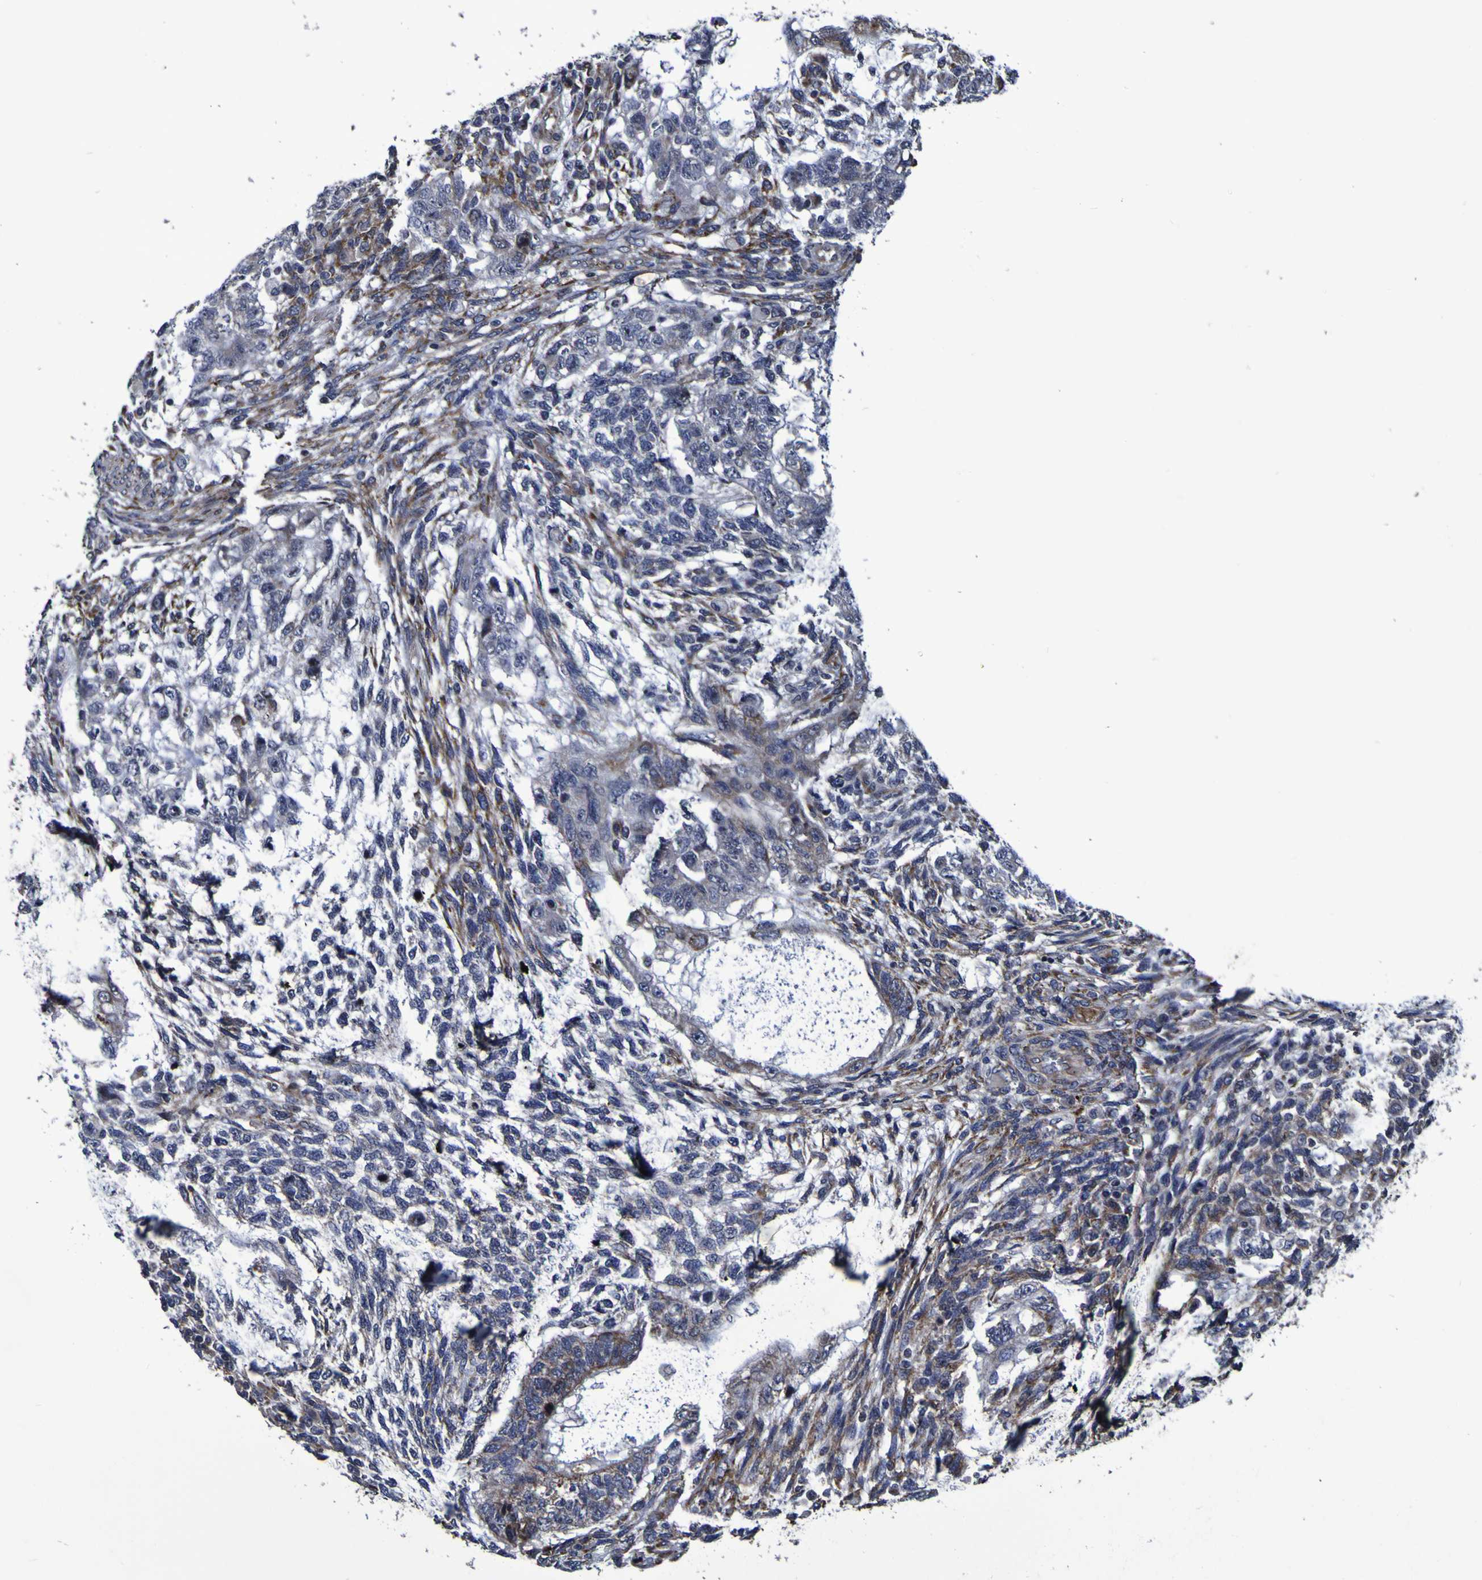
{"staining": {"intensity": "weak", "quantity": "<25%", "location": "cytoplasmic/membranous"}, "tissue": "testis cancer", "cell_type": "Tumor cells", "image_type": "cancer", "snomed": [{"axis": "morphology", "description": "Normal tissue, NOS"}, {"axis": "morphology", "description": "Carcinoma, Embryonal, NOS"}, {"axis": "topography", "description": "Testis"}], "caption": "Image shows no protein staining in tumor cells of embryonal carcinoma (testis) tissue.", "gene": "P3H1", "patient": {"sex": "male", "age": 36}}